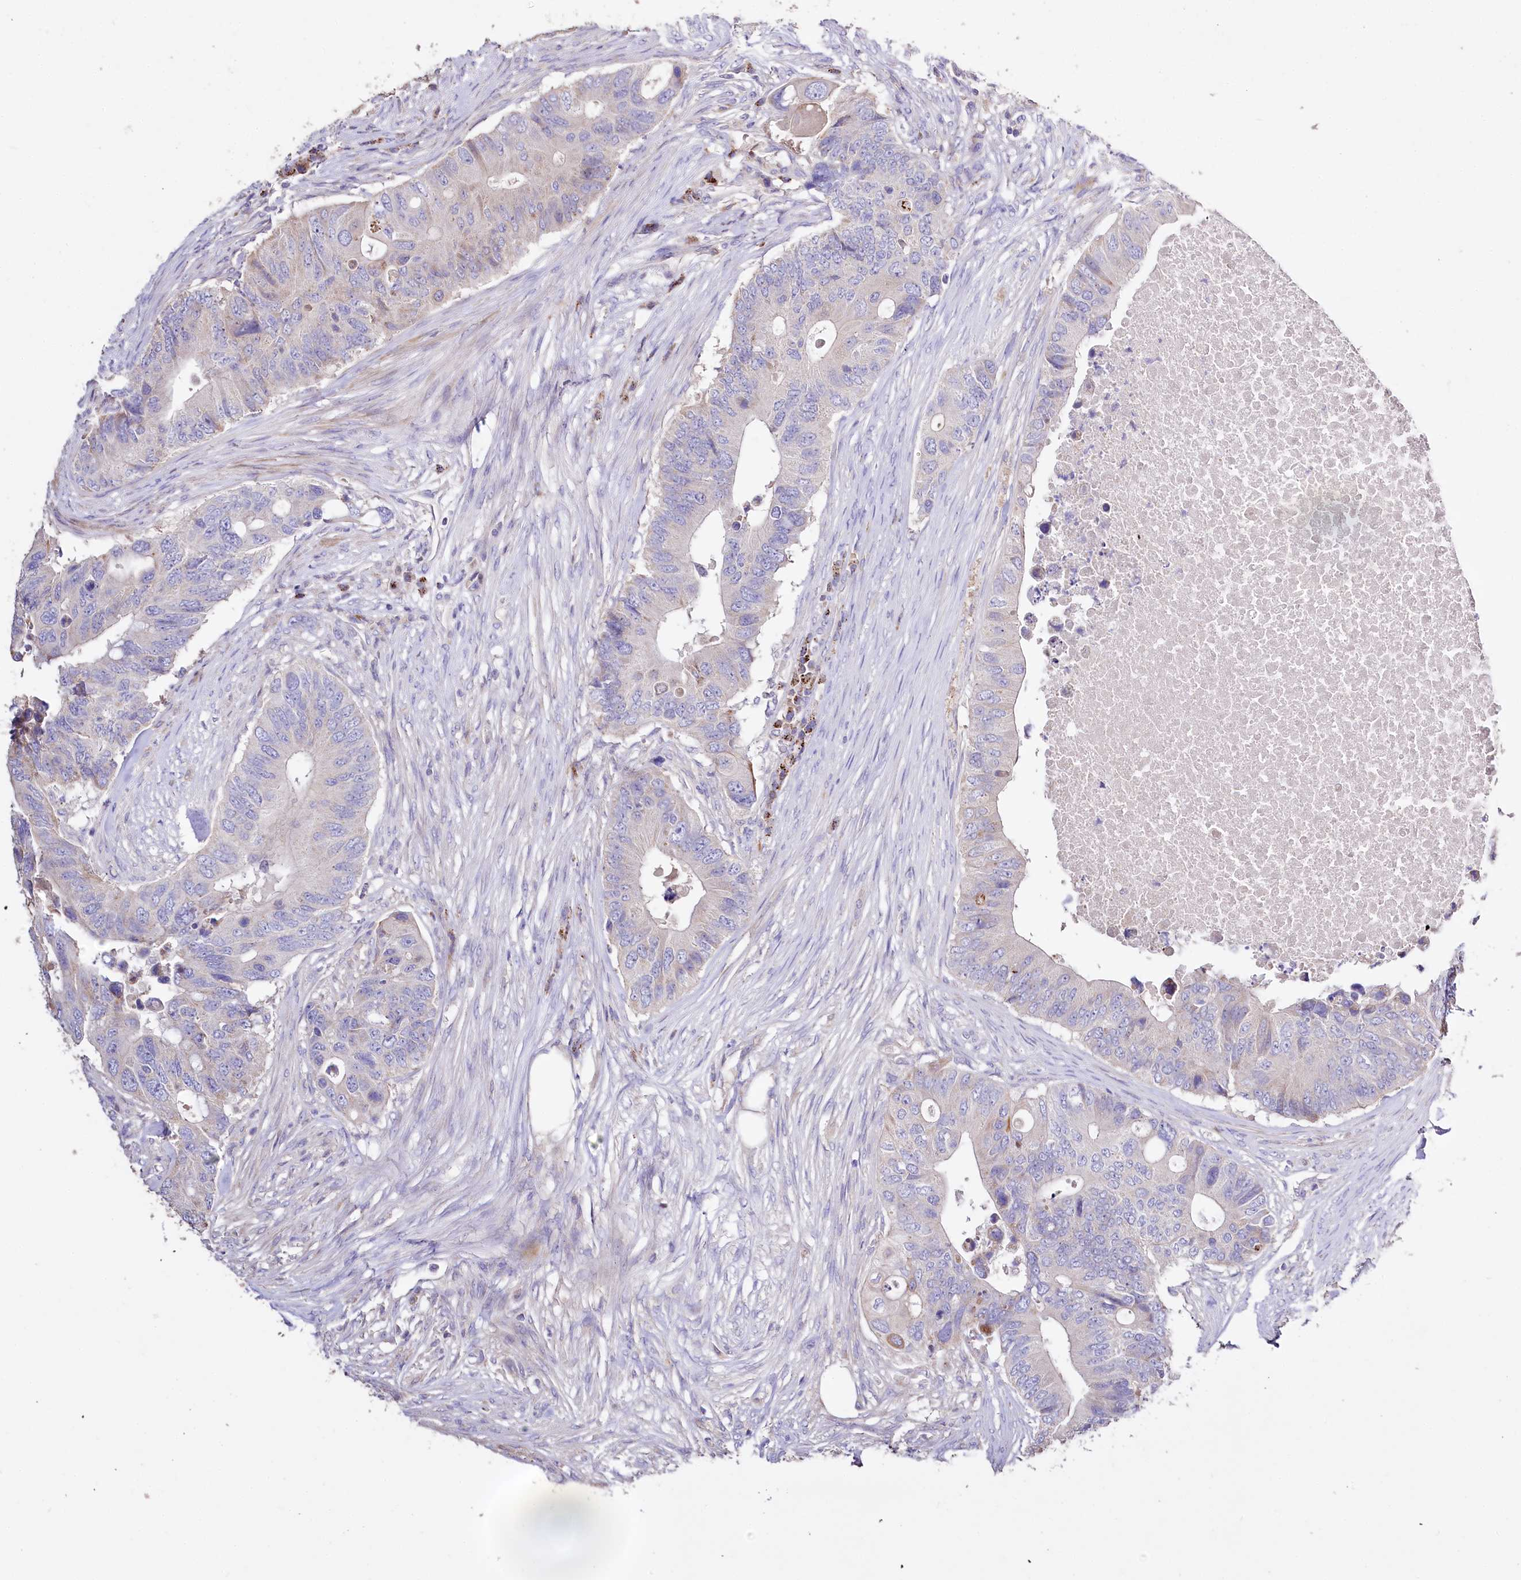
{"staining": {"intensity": "negative", "quantity": "none", "location": "none"}, "tissue": "colorectal cancer", "cell_type": "Tumor cells", "image_type": "cancer", "snomed": [{"axis": "morphology", "description": "Adenocarcinoma, NOS"}, {"axis": "topography", "description": "Colon"}], "caption": "A histopathology image of human colorectal cancer is negative for staining in tumor cells. (Immunohistochemistry (ihc), brightfield microscopy, high magnification).", "gene": "PTER", "patient": {"sex": "male", "age": 71}}